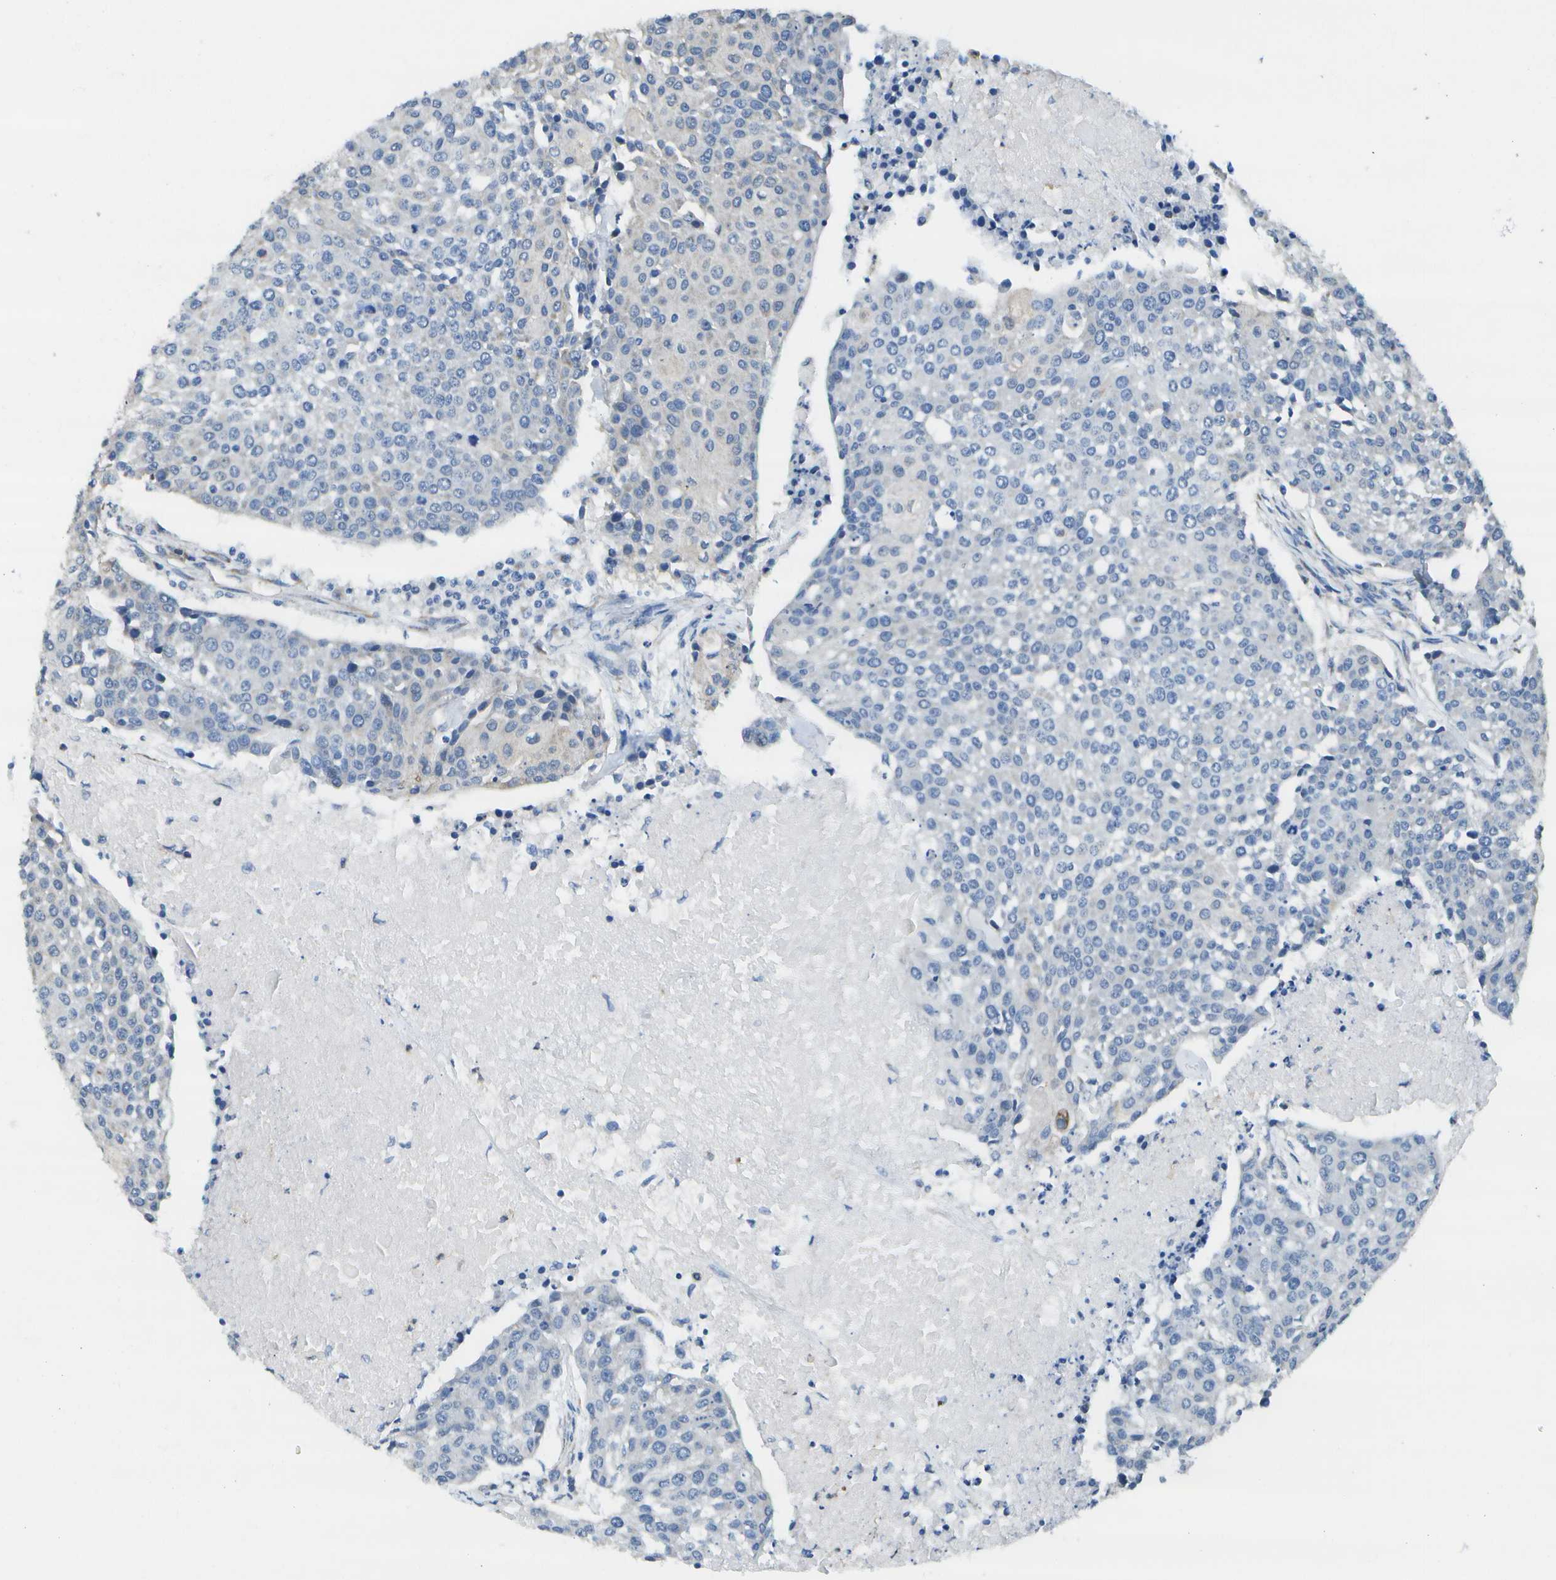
{"staining": {"intensity": "negative", "quantity": "none", "location": "none"}, "tissue": "urothelial cancer", "cell_type": "Tumor cells", "image_type": "cancer", "snomed": [{"axis": "morphology", "description": "Urothelial carcinoma, High grade"}, {"axis": "topography", "description": "Urinary bladder"}], "caption": "The micrograph shows no significant expression in tumor cells of high-grade urothelial carcinoma.", "gene": "DSE", "patient": {"sex": "female", "age": 85}}